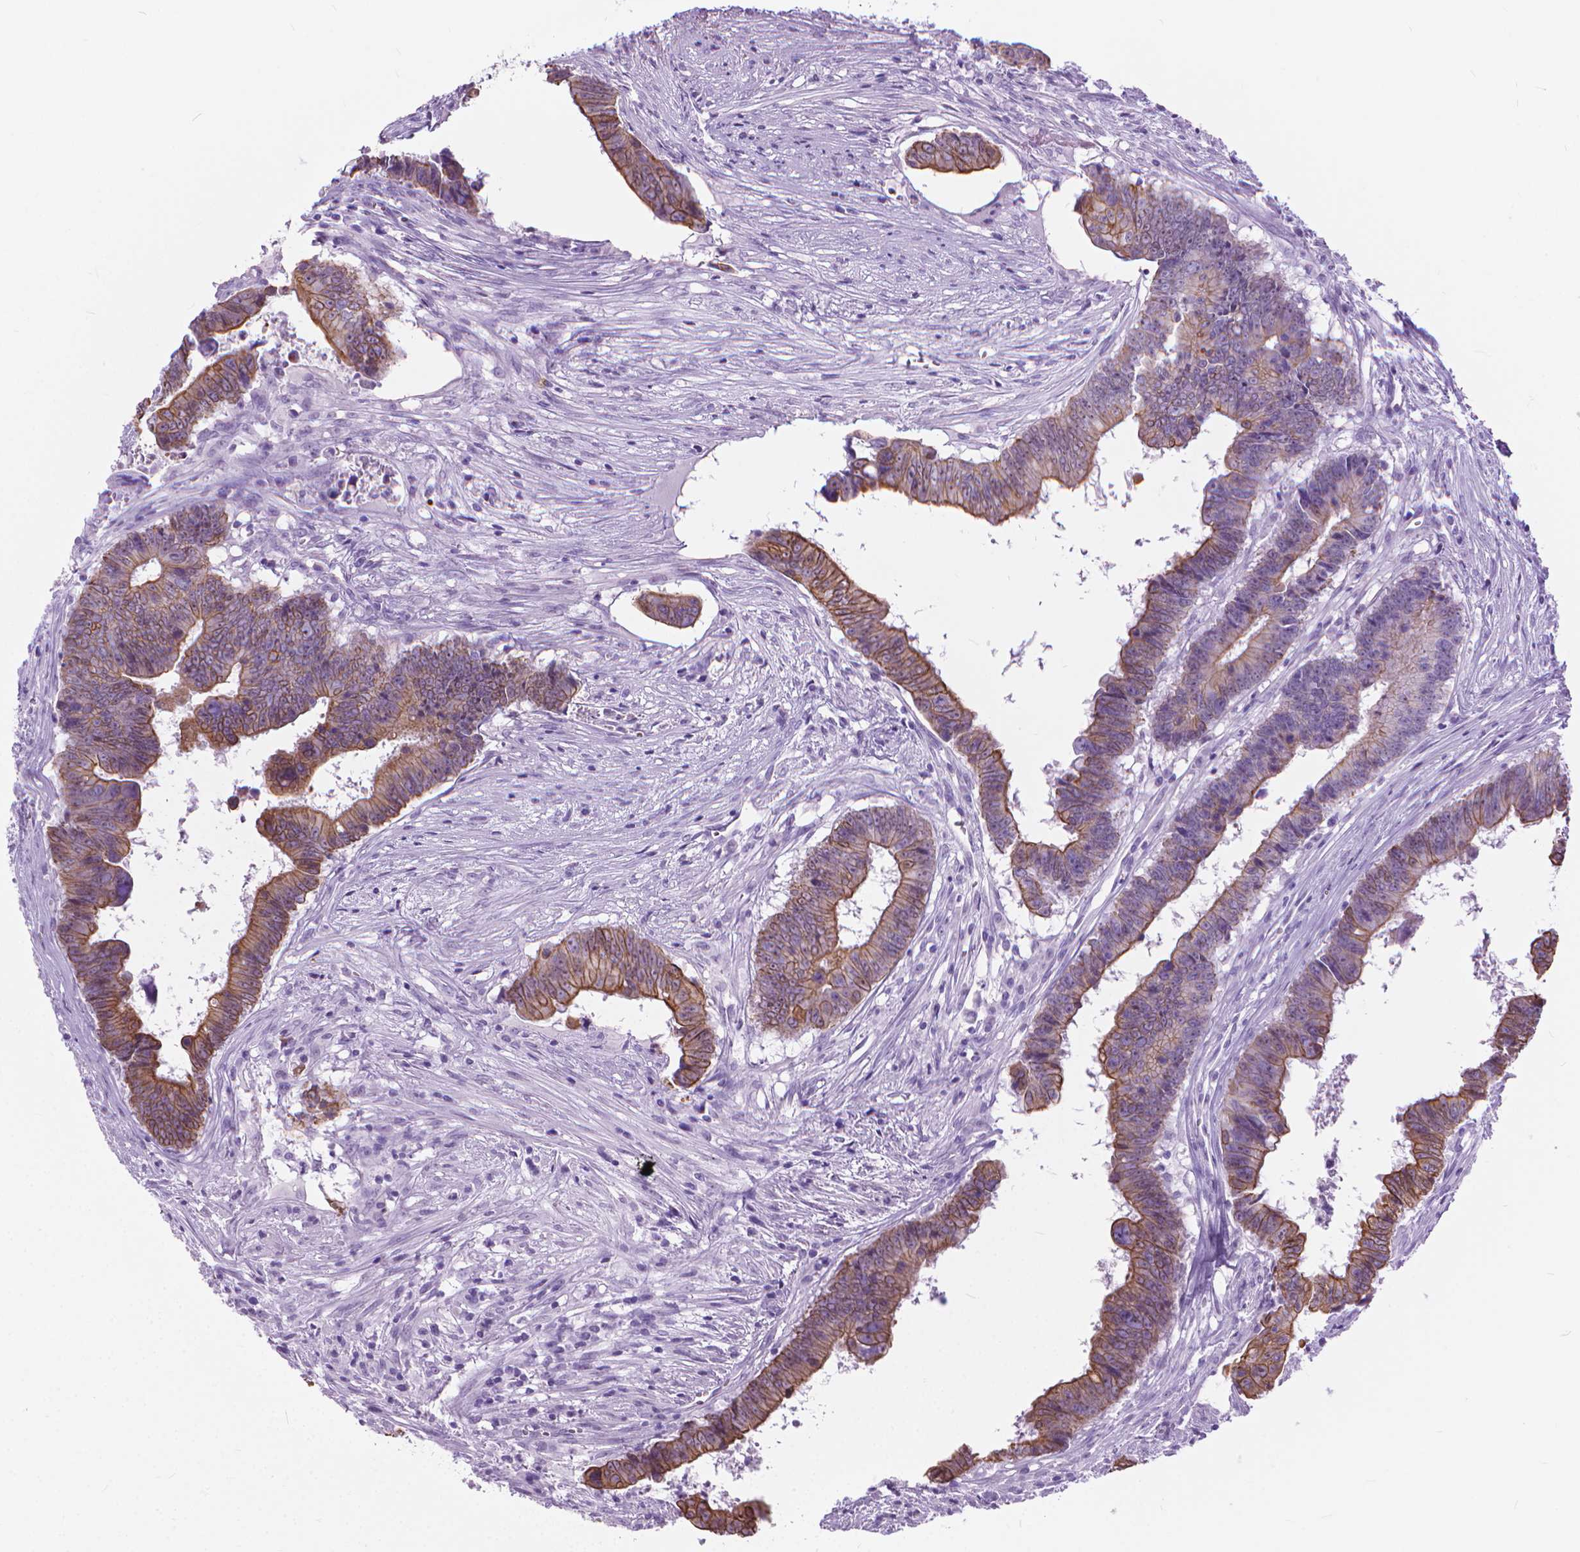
{"staining": {"intensity": "moderate", "quantity": "25%-75%", "location": "cytoplasmic/membranous"}, "tissue": "colorectal cancer", "cell_type": "Tumor cells", "image_type": "cancer", "snomed": [{"axis": "morphology", "description": "Adenocarcinoma, NOS"}, {"axis": "topography", "description": "Colon"}], "caption": "The image demonstrates a brown stain indicating the presence of a protein in the cytoplasmic/membranous of tumor cells in colorectal adenocarcinoma.", "gene": "HTR2B", "patient": {"sex": "female", "age": 82}}